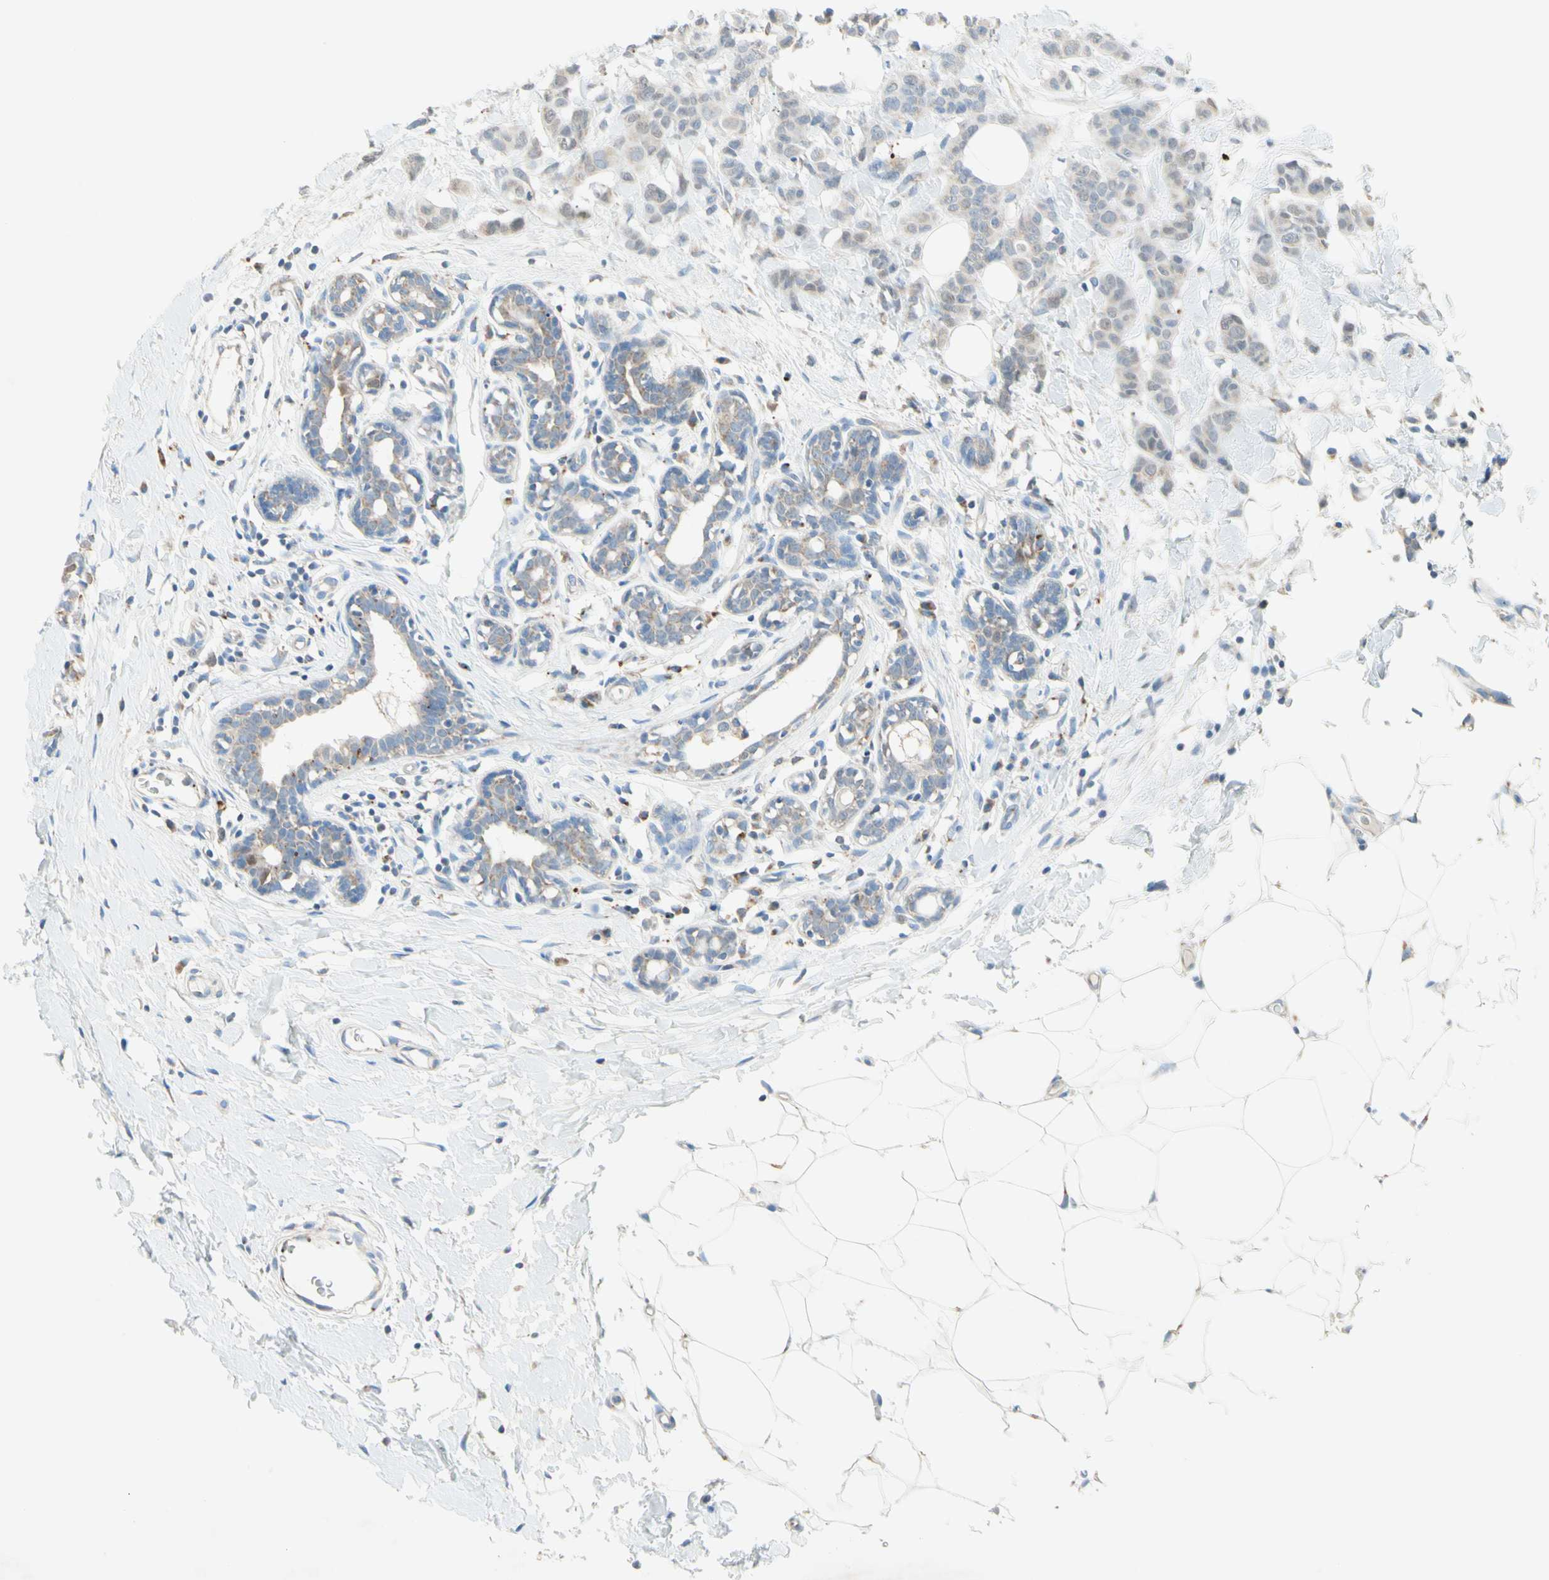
{"staining": {"intensity": "weak", "quantity": "25%-75%", "location": "cytoplasmic/membranous,nuclear"}, "tissue": "breast cancer", "cell_type": "Tumor cells", "image_type": "cancer", "snomed": [{"axis": "morphology", "description": "Normal tissue, NOS"}, {"axis": "morphology", "description": "Duct carcinoma"}, {"axis": "topography", "description": "Breast"}], "caption": "A high-resolution image shows immunohistochemistry (IHC) staining of breast cancer (intraductal carcinoma), which reveals weak cytoplasmic/membranous and nuclear expression in about 25%-75% of tumor cells.", "gene": "MFF", "patient": {"sex": "female", "age": 40}}